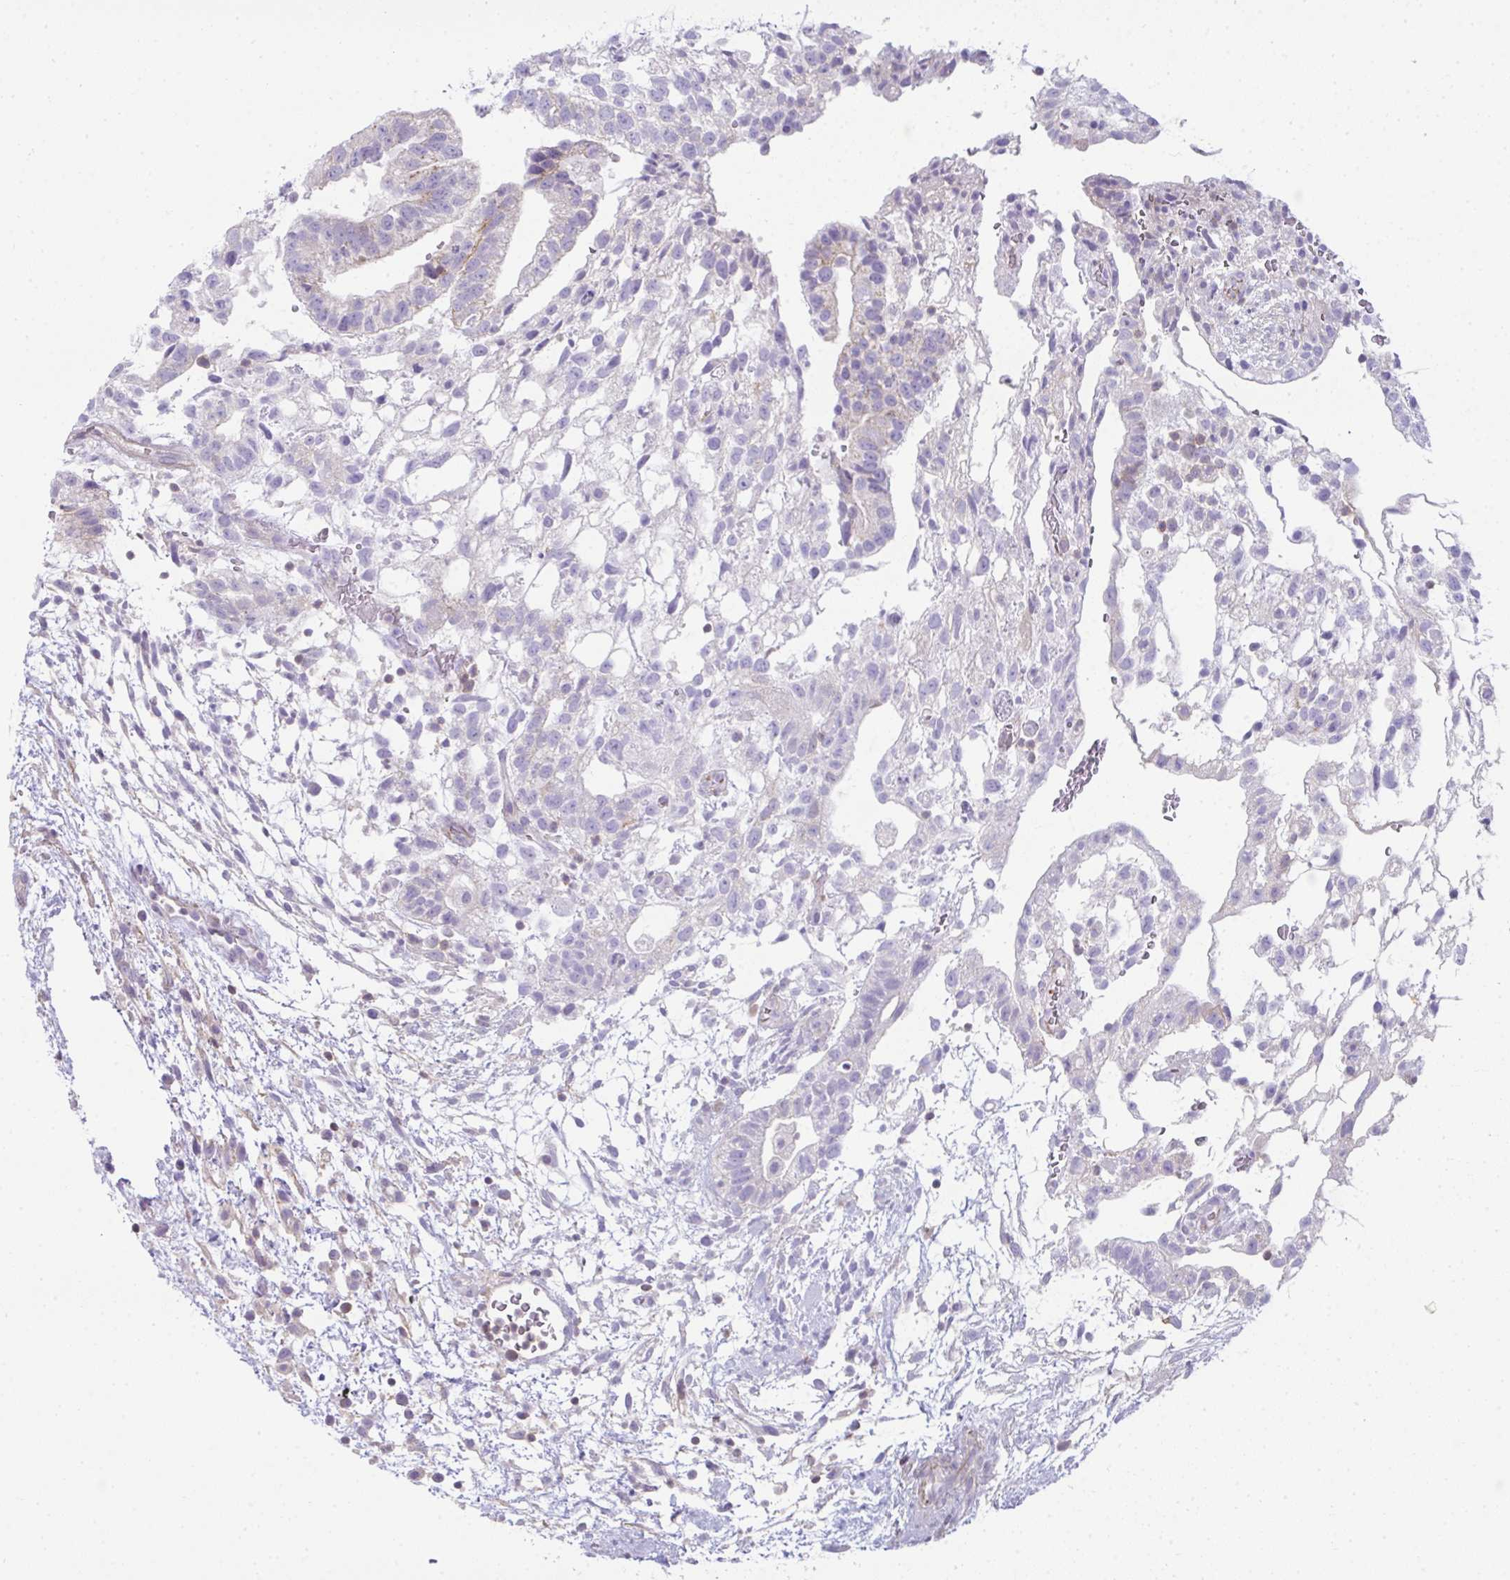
{"staining": {"intensity": "negative", "quantity": "none", "location": "none"}, "tissue": "testis cancer", "cell_type": "Tumor cells", "image_type": "cancer", "snomed": [{"axis": "morphology", "description": "Carcinoma, Embryonal, NOS"}, {"axis": "topography", "description": "Testis"}], "caption": "Tumor cells are negative for protein expression in human testis cancer. (Brightfield microscopy of DAB (3,3'-diaminobenzidine) IHC at high magnification).", "gene": "CDRT15", "patient": {"sex": "male", "age": 32}}